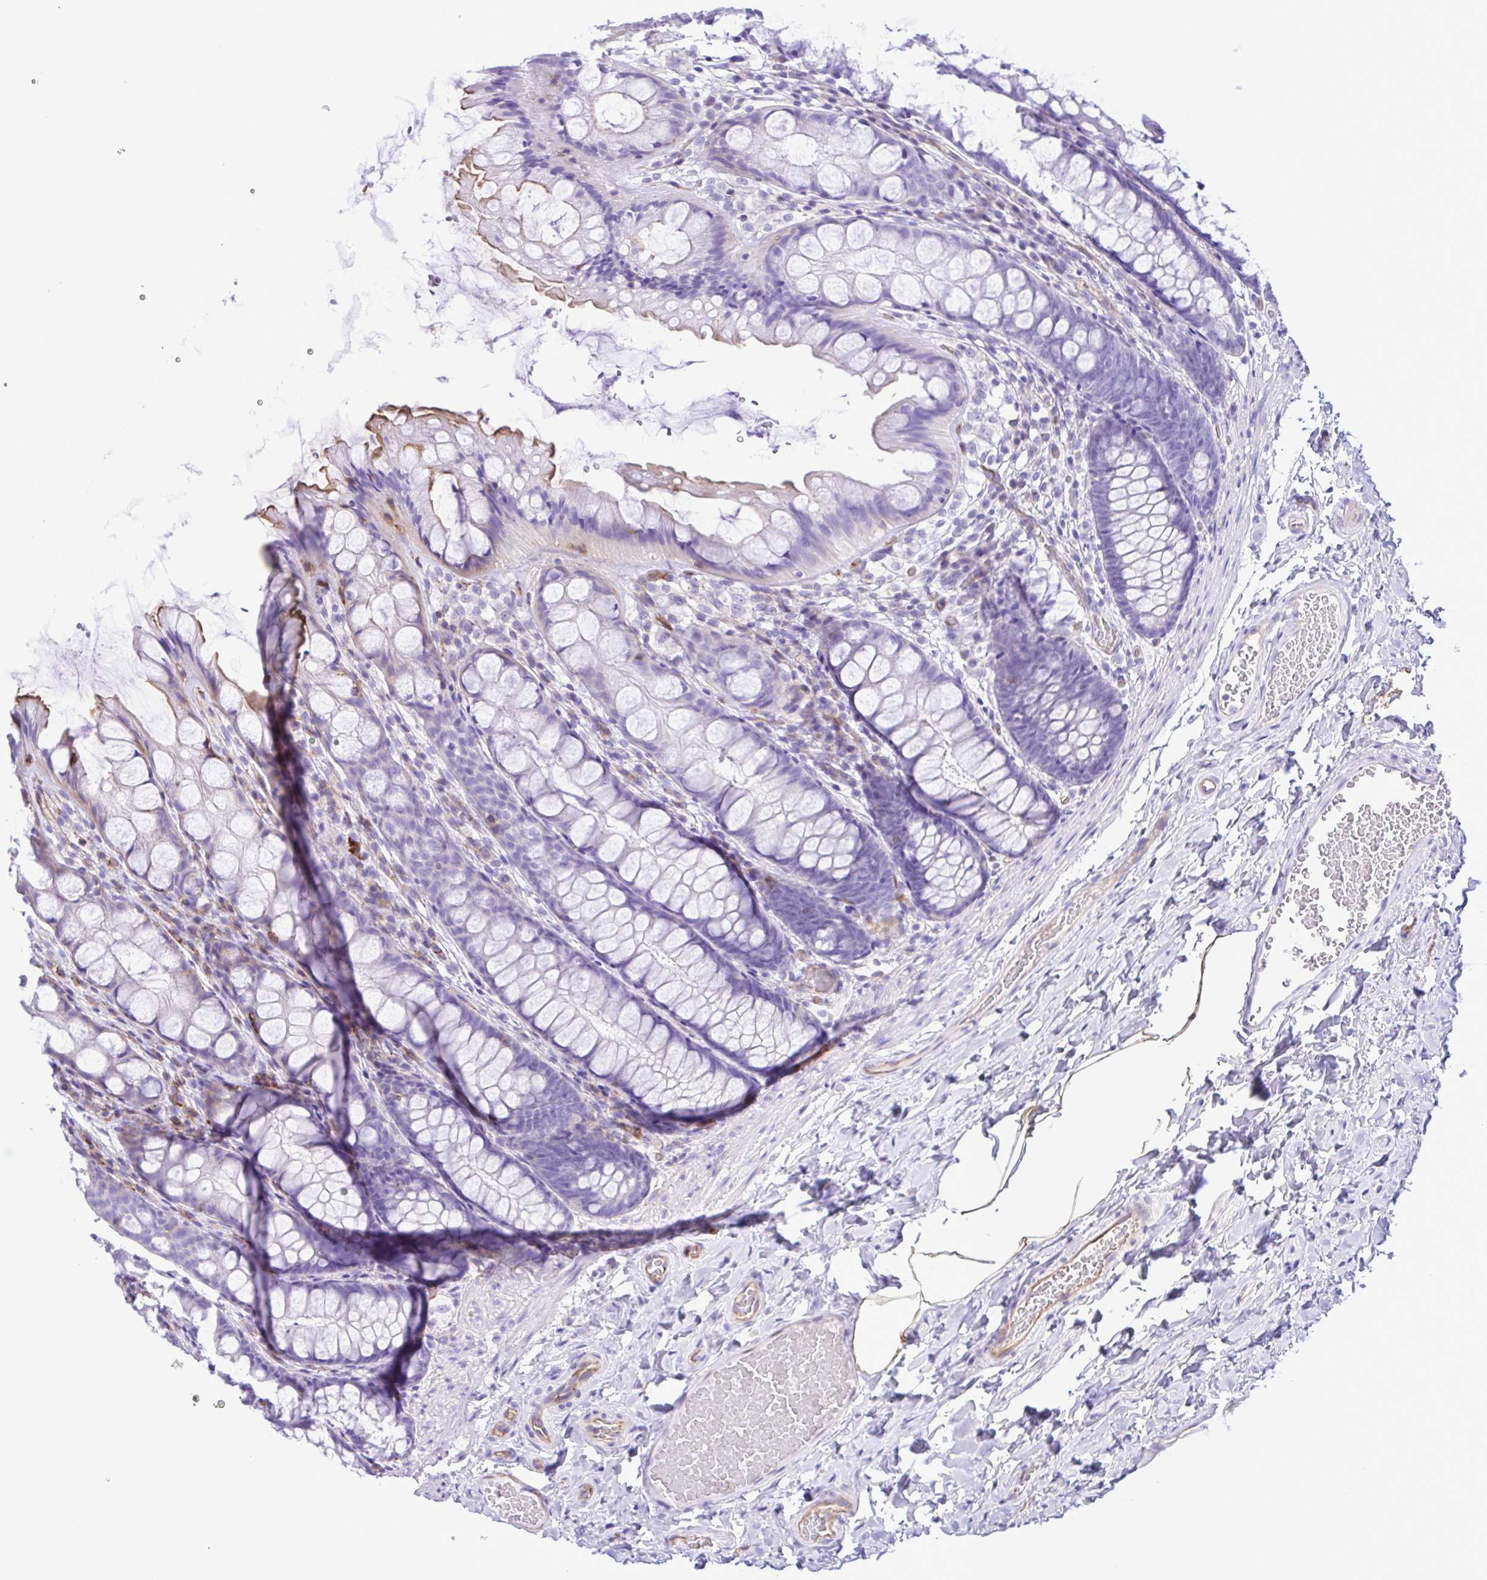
{"staining": {"intensity": "weak", "quantity": "25%-75%", "location": "cytoplasmic/membranous"}, "tissue": "colon", "cell_type": "Endothelial cells", "image_type": "normal", "snomed": [{"axis": "morphology", "description": "Normal tissue, NOS"}, {"axis": "topography", "description": "Colon"}], "caption": "The immunohistochemical stain shows weak cytoplasmic/membranous positivity in endothelial cells of unremarkable colon.", "gene": "FLT1", "patient": {"sex": "male", "age": 47}}